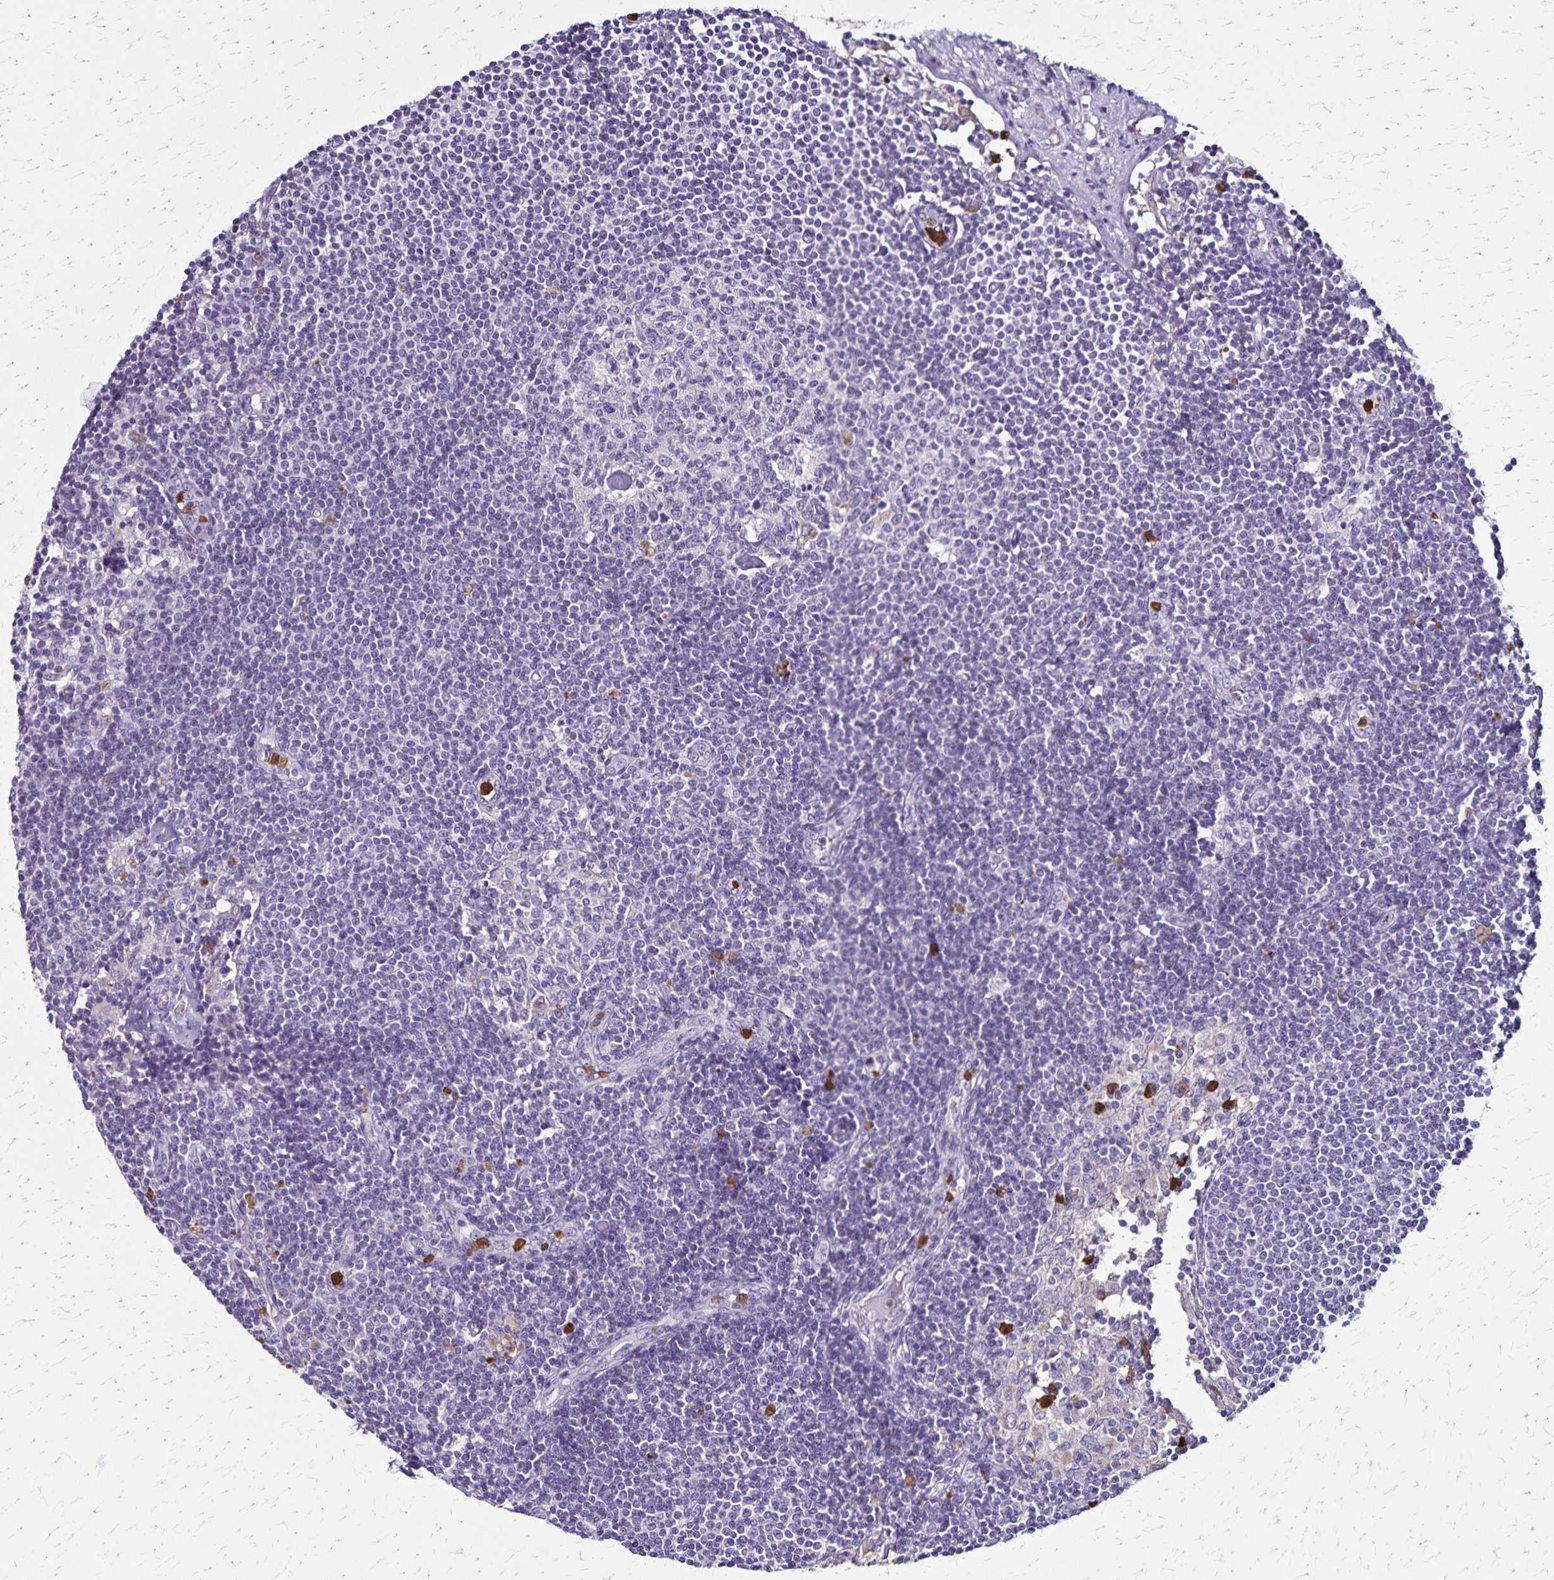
{"staining": {"intensity": "strong", "quantity": "<25%", "location": "cytoplasmic/membranous"}, "tissue": "lymph node", "cell_type": "Germinal center cells", "image_type": "normal", "snomed": [{"axis": "morphology", "description": "Normal tissue, NOS"}, {"axis": "topography", "description": "Lymph node"}], "caption": "Benign lymph node reveals strong cytoplasmic/membranous expression in about <25% of germinal center cells The staining is performed using DAB (3,3'-diaminobenzidine) brown chromogen to label protein expression. The nuclei are counter-stained blue using hematoxylin..", "gene": "ULBP3", "patient": {"sex": "female", "age": 69}}